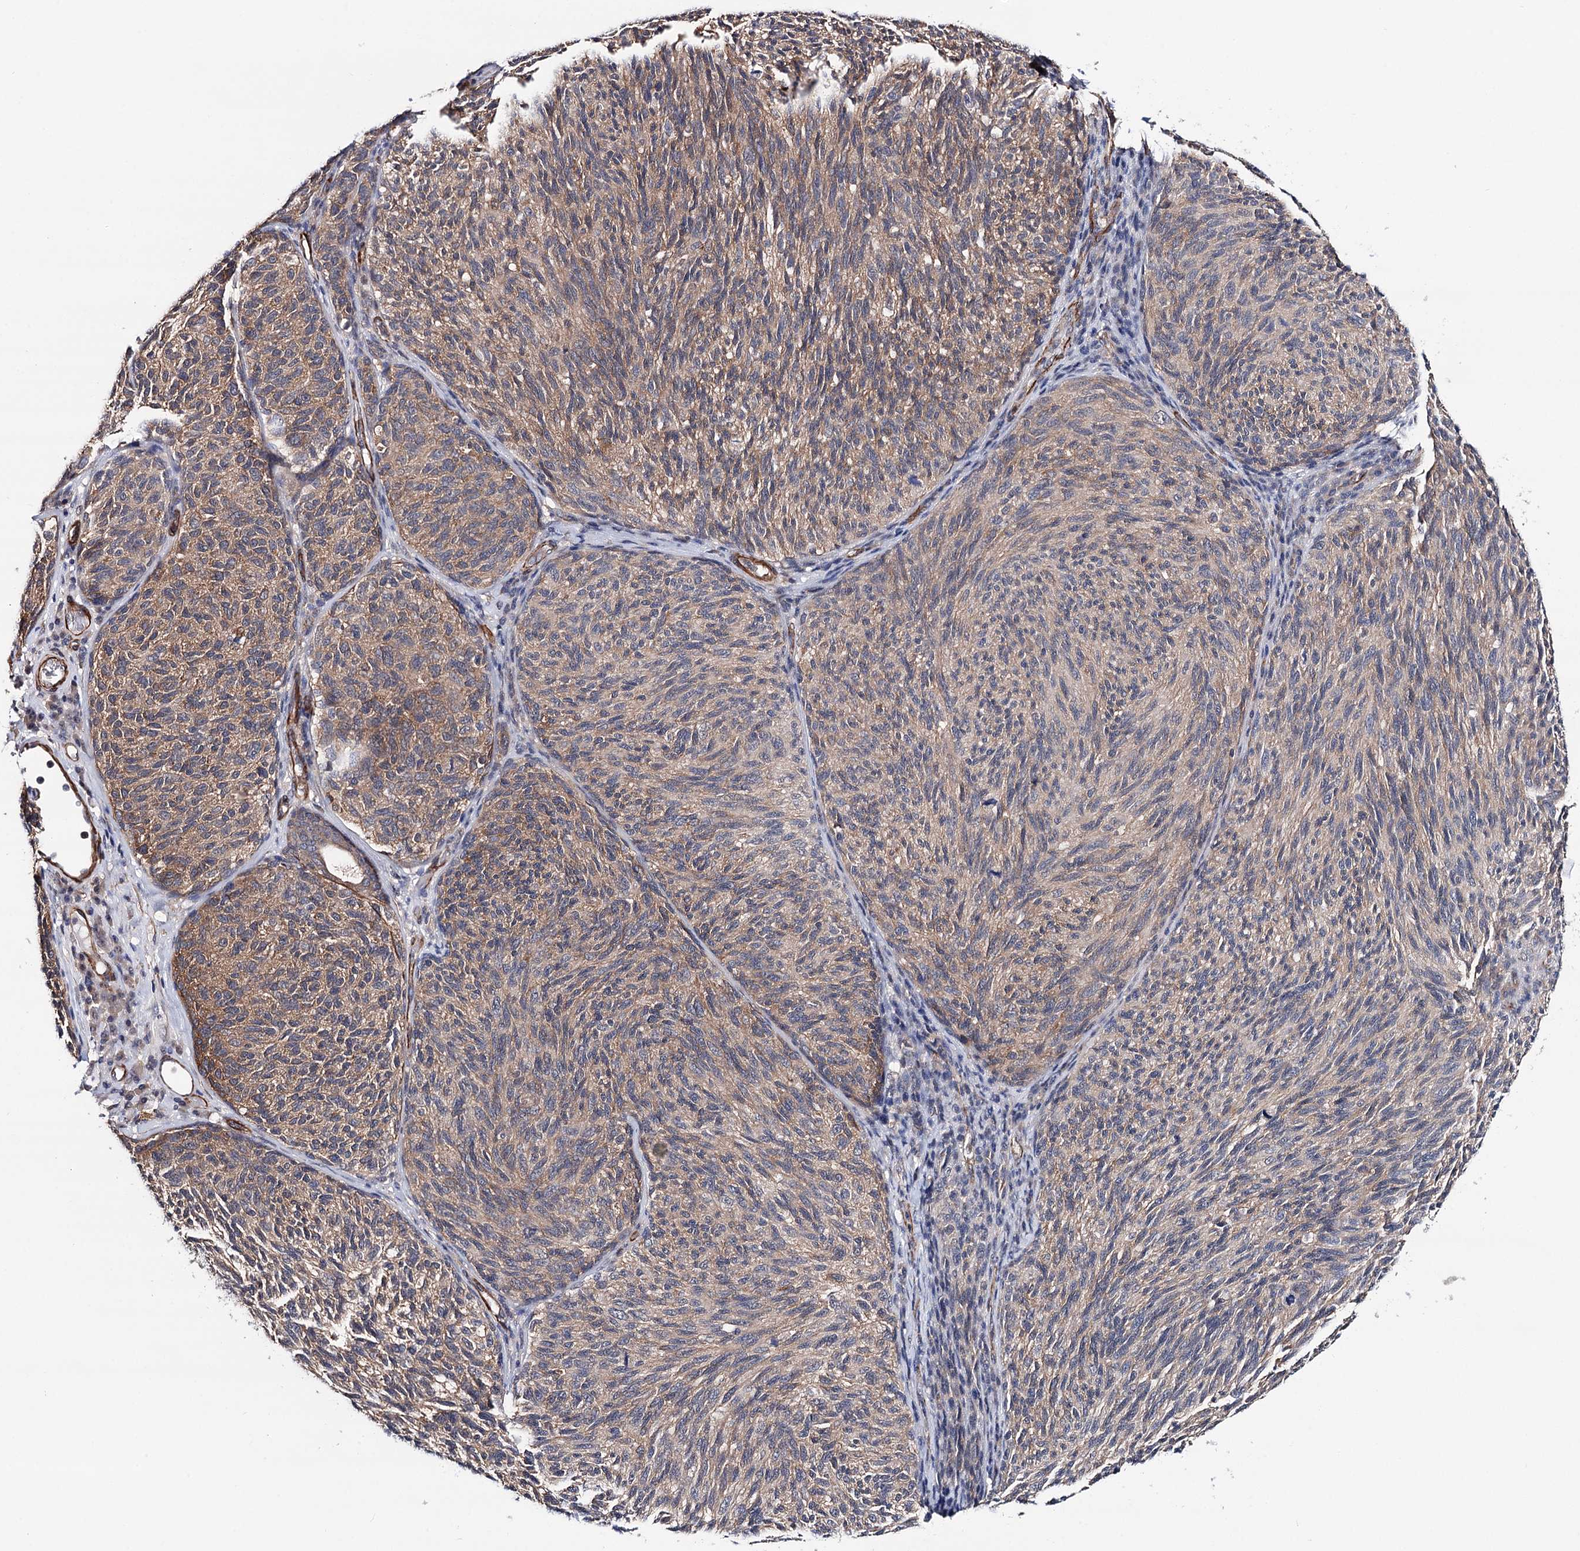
{"staining": {"intensity": "weak", "quantity": "25%-75%", "location": "cytoplasmic/membranous"}, "tissue": "melanoma", "cell_type": "Tumor cells", "image_type": "cancer", "snomed": [{"axis": "morphology", "description": "Malignant melanoma, NOS"}, {"axis": "topography", "description": "Skin"}], "caption": "This image exhibits IHC staining of melanoma, with low weak cytoplasmic/membranous expression in approximately 25%-75% of tumor cells.", "gene": "PPP2R5B", "patient": {"sex": "female", "age": 73}}